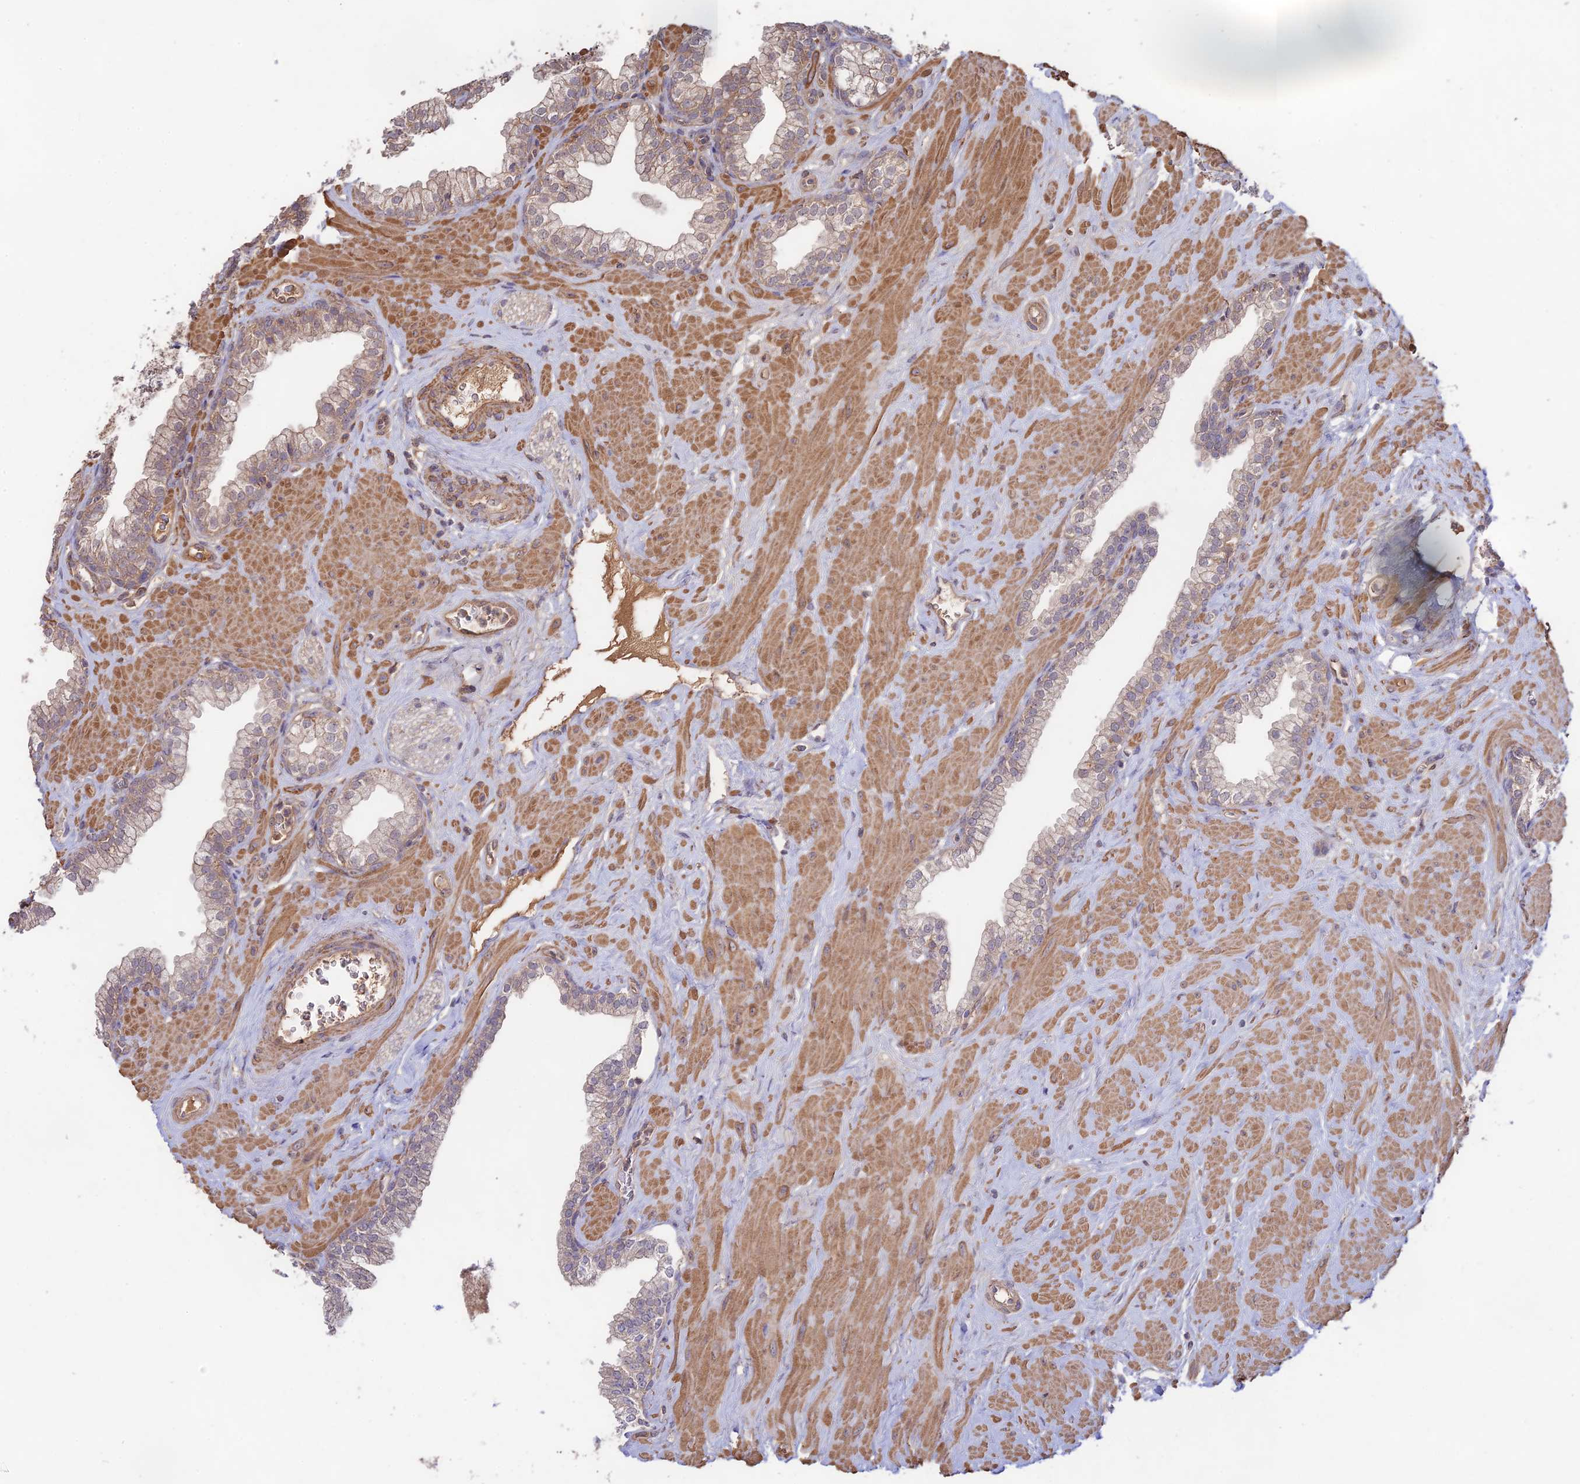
{"staining": {"intensity": "weak", "quantity": "<25%", "location": "cytoplasmic/membranous"}, "tissue": "prostate", "cell_type": "Glandular cells", "image_type": "normal", "snomed": [{"axis": "morphology", "description": "Normal tissue, NOS"}, {"axis": "morphology", "description": "Urothelial carcinoma, Low grade"}, {"axis": "topography", "description": "Urinary bladder"}, {"axis": "topography", "description": "Prostate"}], "caption": "The immunohistochemistry histopathology image has no significant staining in glandular cells of prostate. Brightfield microscopy of immunohistochemistry (IHC) stained with DAB (brown) and hematoxylin (blue), captured at high magnification.", "gene": "CLCF1", "patient": {"sex": "male", "age": 60}}